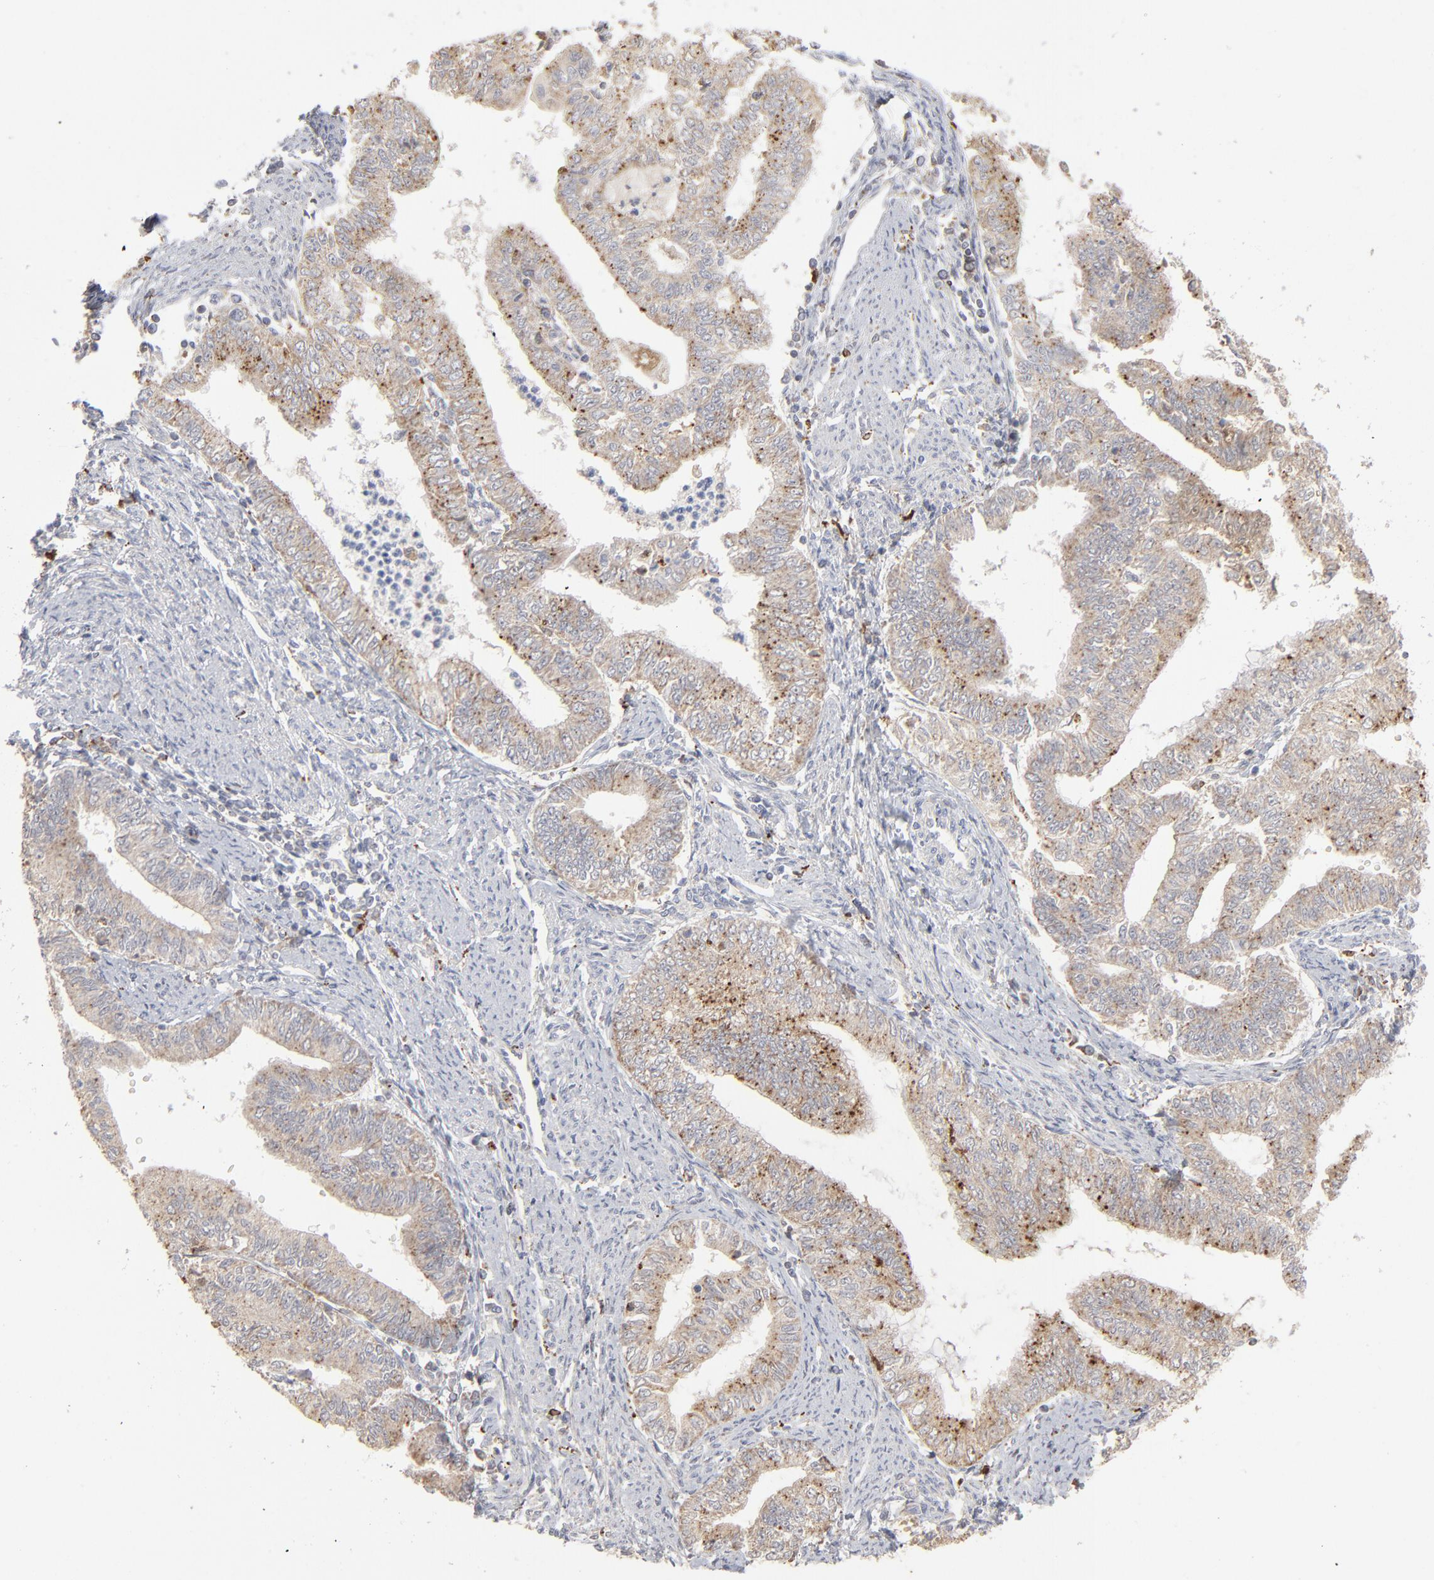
{"staining": {"intensity": "weak", "quantity": ">75%", "location": "cytoplasmic/membranous"}, "tissue": "endometrial cancer", "cell_type": "Tumor cells", "image_type": "cancer", "snomed": [{"axis": "morphology", "description": "Adenocarcinoma, NOS"}, {"axis": "topography", "description": "Endometrium"}], "caption": "Immunohistochemistry (IHC) photomicrograph of adenocarcinoma (endometrial) stained for a protein (brown), which demonstrates low levels of weak cytoplasmic/membranous staining in approximately >75% of tumor cells.", "gene": "POMT2", "patient": {"sex": "female", "age": 66}}